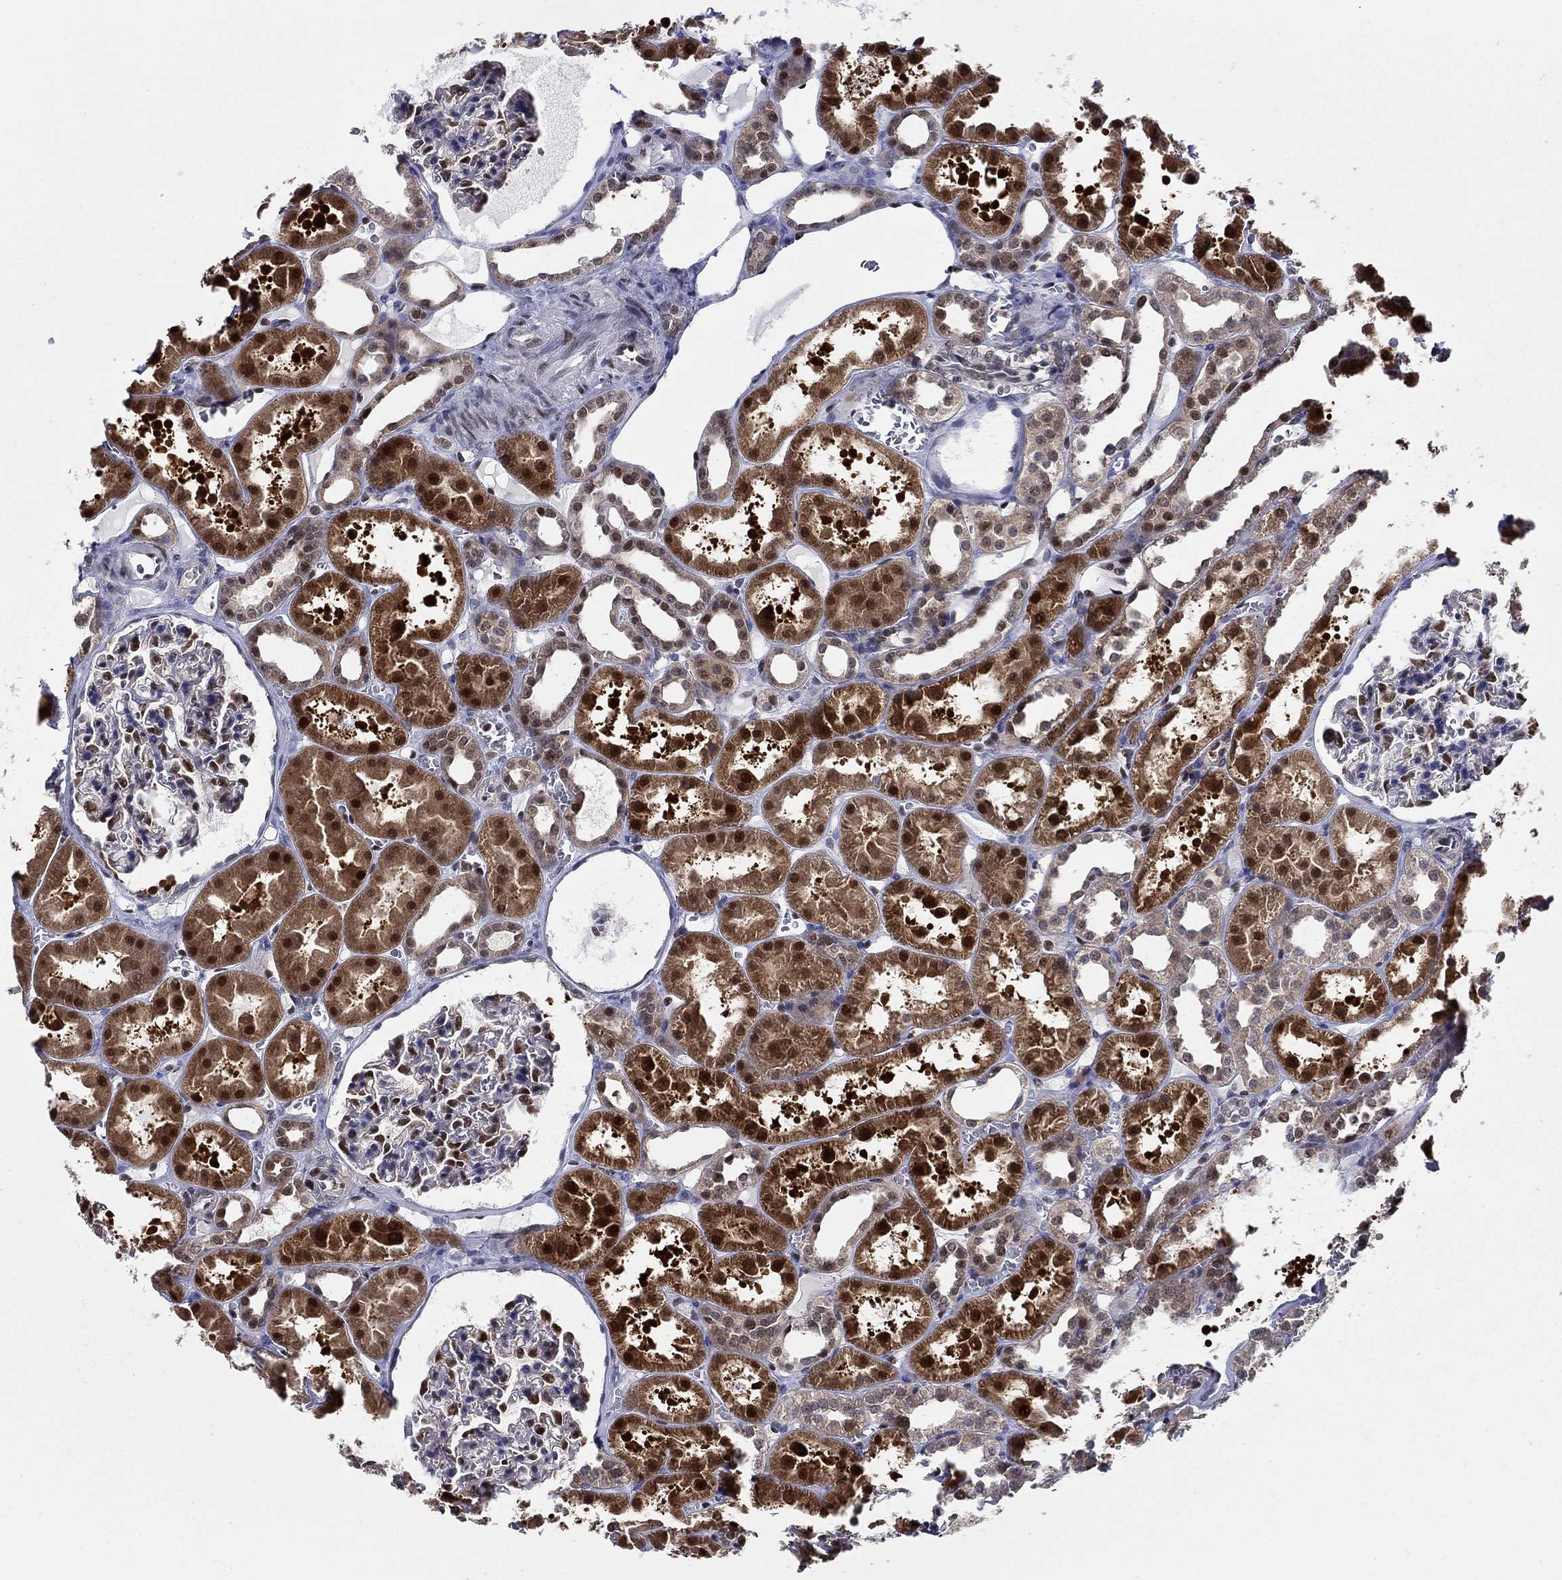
{"staining": {"intensity": "strong", "quantity": "<25%", "location": "nuclear"}, "tissue": "kidney", "cell_type": "Cells in glomeruli", "image_type": "normal", "snomed": [{"axis": "morphology", "description": "Normal tissue, NOS"}, {"axis": "topography", "description": "Kidney"}], "caption": "Cells in glomeruli exhibit strong nuclear staining in approximately <25% of cells in benign kidney.", "gene": "ZNF594", "patient": {"sex": "female", "age": 41}}